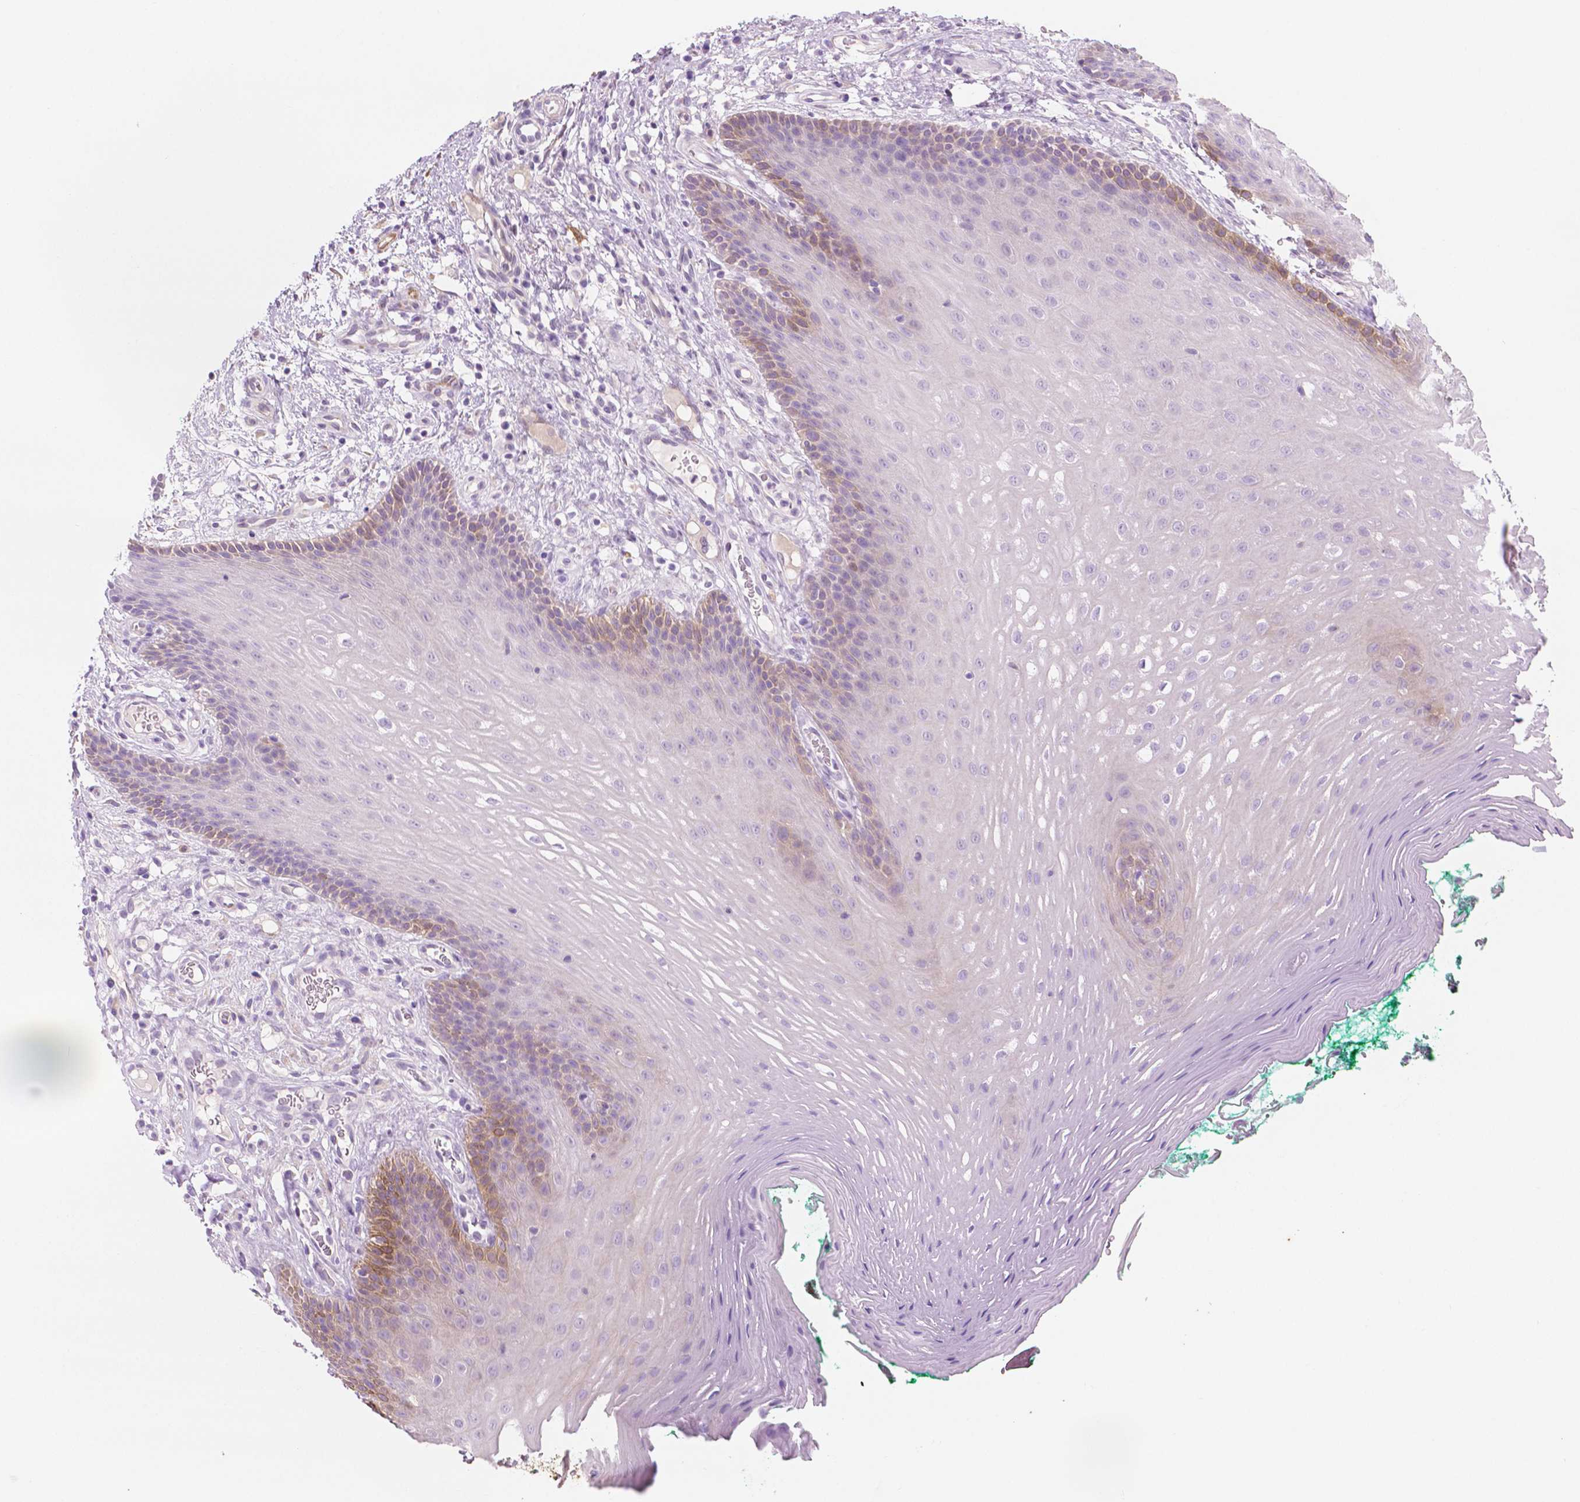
{"staining": {"intensity": "moderate", "quantity": "<25%", "location": "cytoplasmic/membranous"}, "tissue": "oral mucosa", "cell_type": "Squamous epithelial cells", "image_type": "normal", "snomed": [{"axis": "morphology", "description": "Normal tissue, NOS"}, {"axis": "morphology", "description": "Squamous cell carcinoma, NOS"}, {"axis": "topography", "description": "Oral tissue"}, {"axis": "topography", "description": "Head-Neck"}], "caption": "About <25% of squamous epithelial cells in benign oral mucosa exhibit moderate cytoplasmic/membranous protein positivity as visualized by brown immunohistochemical staining.", "gene": "EPPK1", "patient": {"sex": "male", "age": 78}}